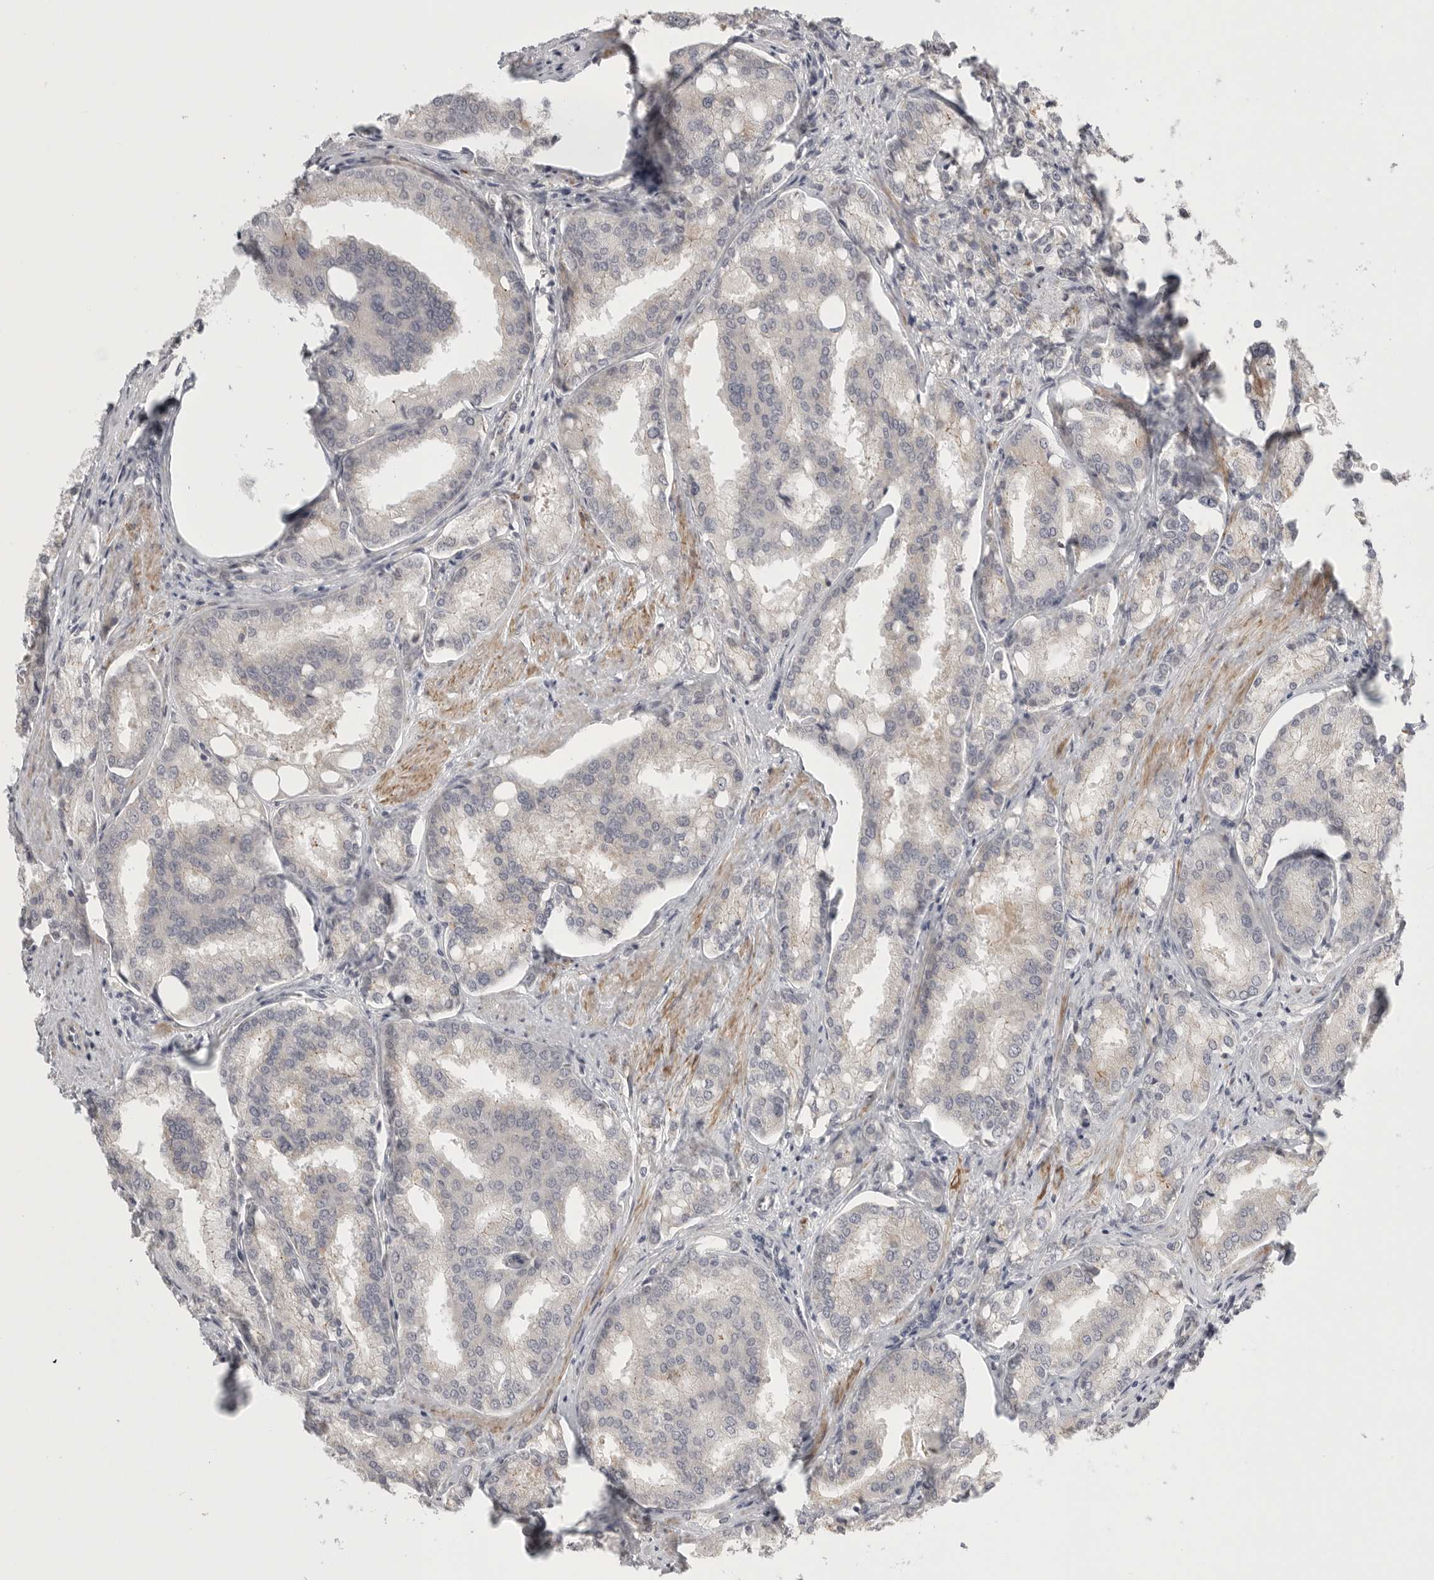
{"staining": {"intensity": "negative", "quantity": "none", "location": "none"}, "tissue": "prostate cancer", "cell_type": "Tumor cells", "image_type": "cancer", "snomed": [{"axis": "morphology", "description": "Adenocarcinoma, High grade"}, {"axis": "topography", "description": "Prostate"}], "caption": "High power microscopy micrograph of an immunohistochemistry (IHC) histopathology image of prostate adenocarcinoma (high-grade), revealing no significant staining in tumor cells.", "gene": "STAB2", "patient": {"sex": "male", "age": 50}}